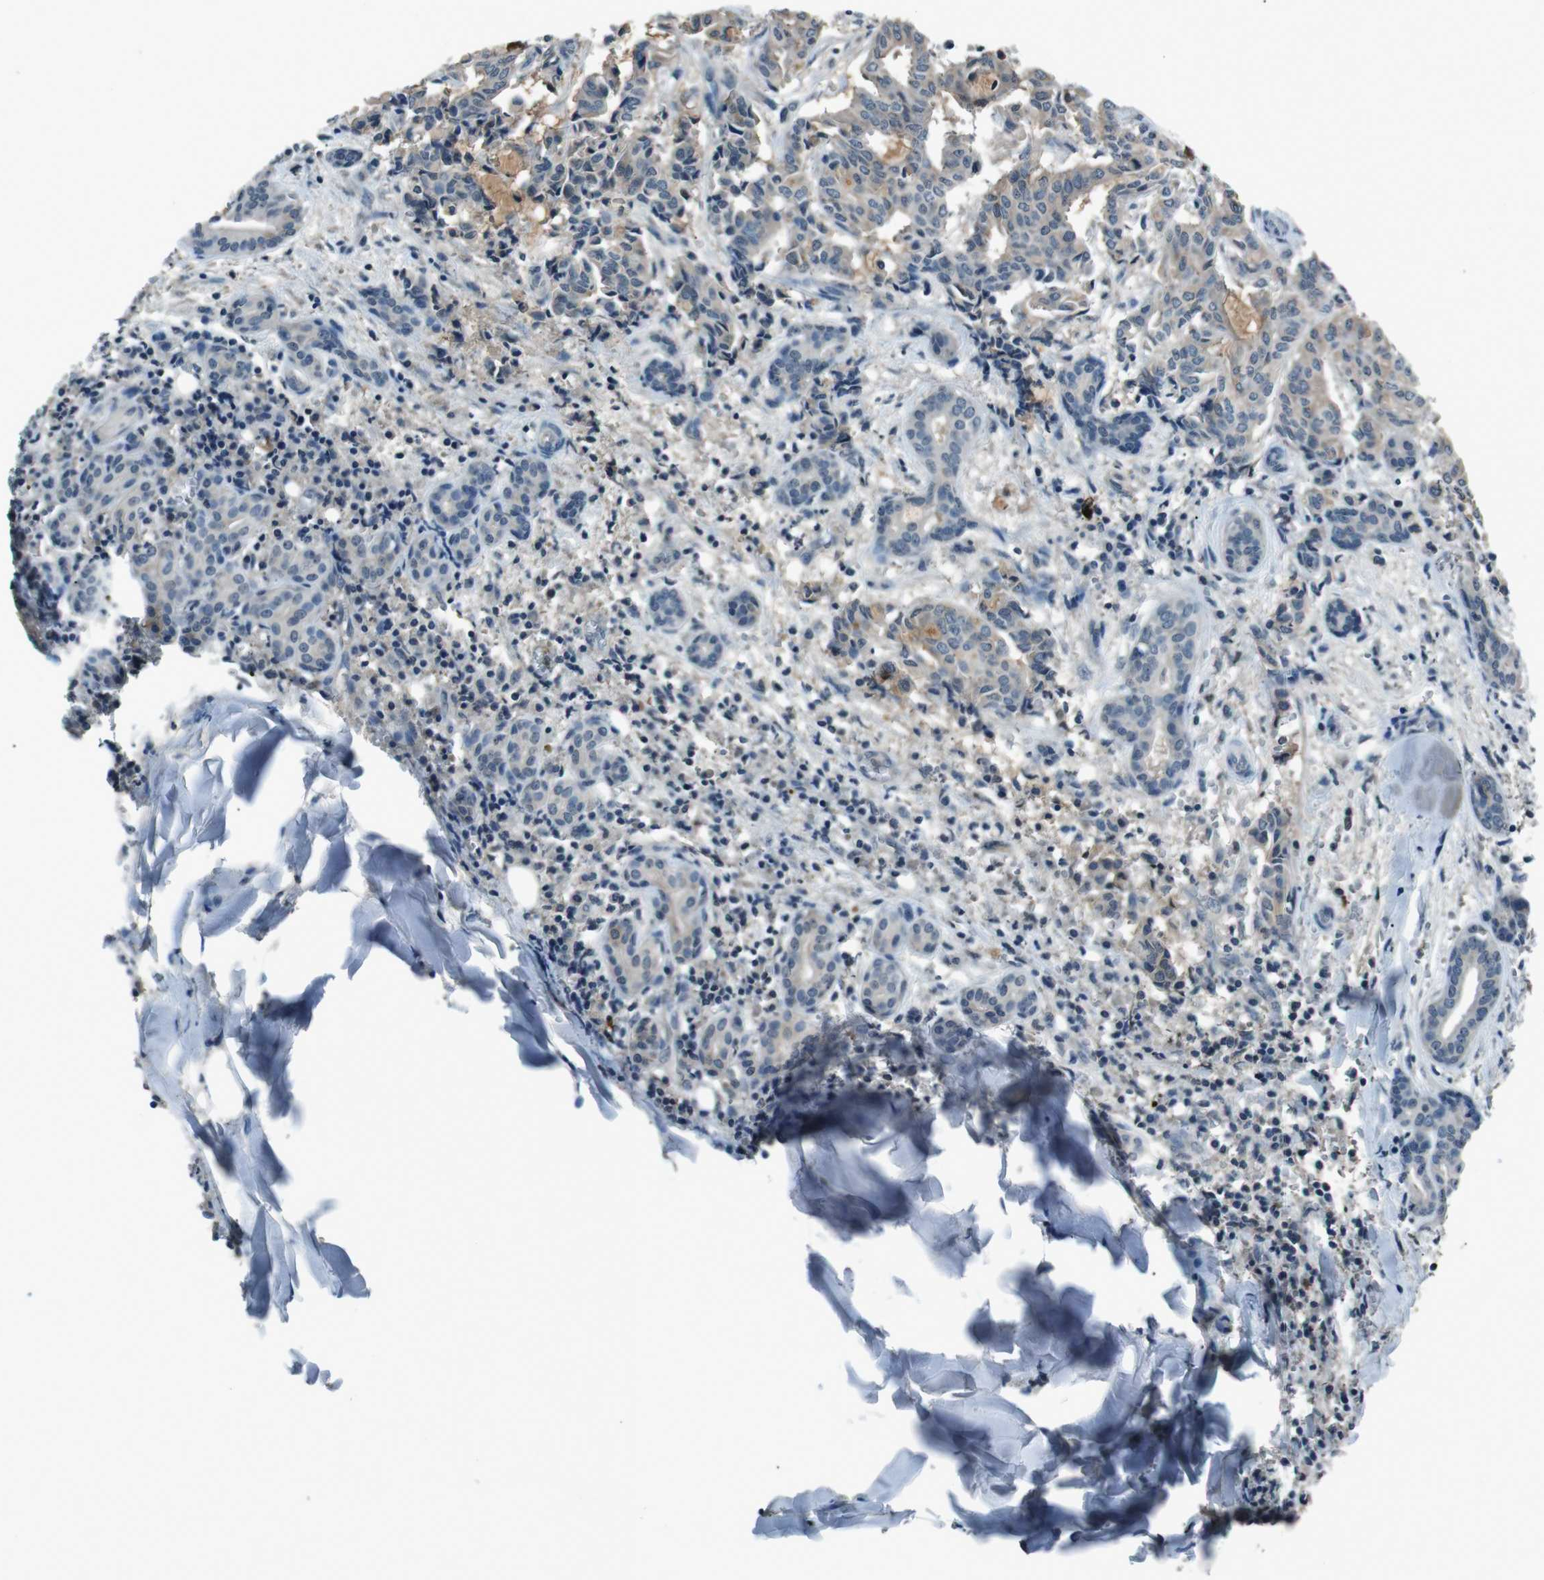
{"staining": {"intensity": "weak", "quantity": ">75%", "location": "cytoplasmic/membranous"}, "tissue": "head and neck cancer", "cell_type": "Tumor cells", "image_type": "cancer", "snomed": [{"axis": "morphology", "description": "Adenocarcinoma, NOS"}, {"axis": "topography", "description": "Salivary gland"}, {"axis": "topography", "description": "Head-Neck"}], "caption": "This image reveals head and neck cancer (adenocarcinoma) stained with IHC to label a protein in brown. The cytoplasmic/membranous of tumor cells show weak positivity for the protein. Nuclei are counter-stained blue.", "gene": "UGT1A6", "patient": {"sex": "female", "age": 59}}